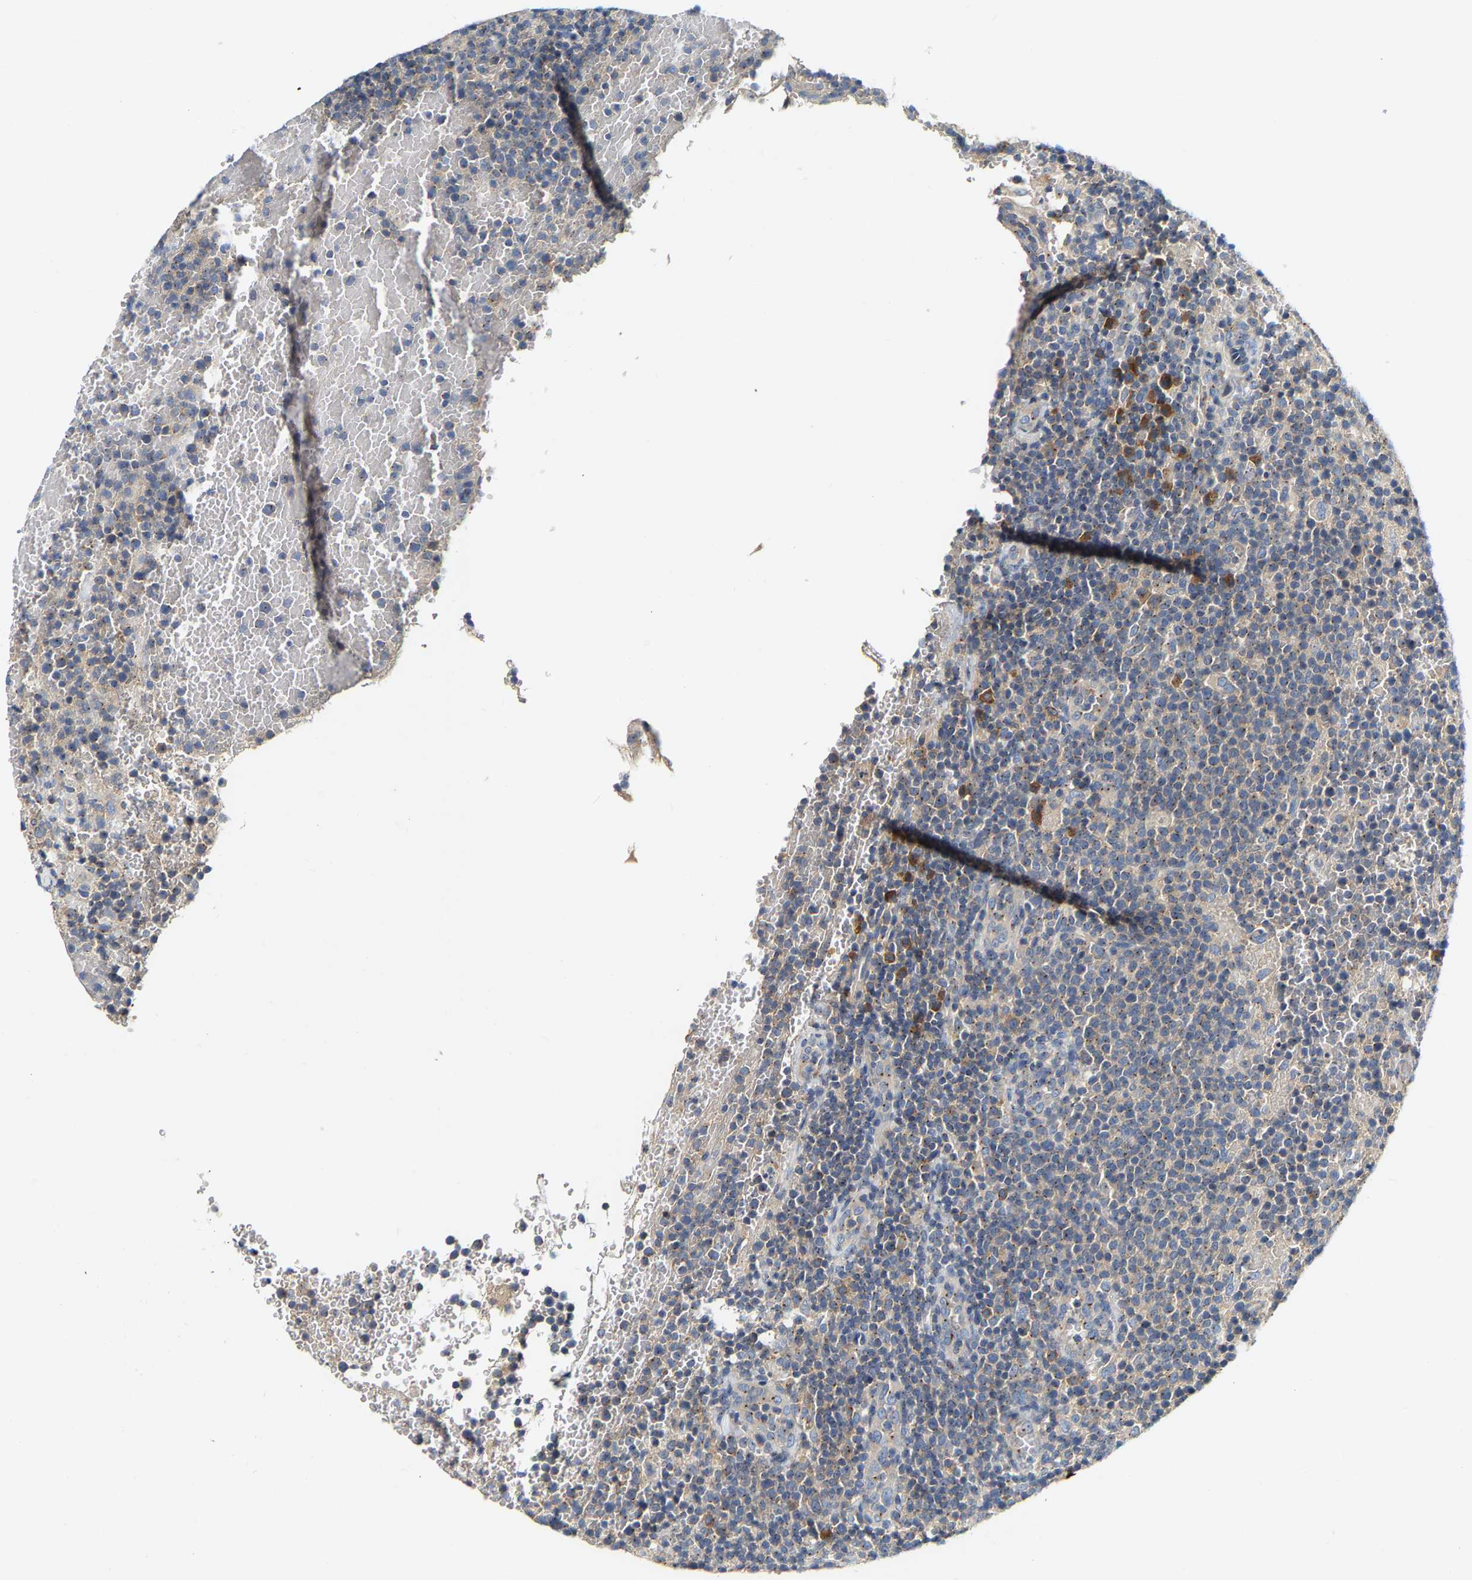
{"staining": {"intensity": "weak", "quantity": "<25%", "location": "cytoplasmic/membranous"}, "tissue": "lymphoma", "cell_type": "Tumor cells", "image_type": "cancer", "snomed": [{"axis": "morphology", "description": "Malignant lymphoma, non-Hodgkin's type, High grade"}, {"axis": "topography", "description": "Lymph node"}], "caption": "Immunohistochemical staining of human lymphoma displays no significant expression in tumor cells.", "gene": "PCNT", "patient": {"sex": "male", "age": 61}}